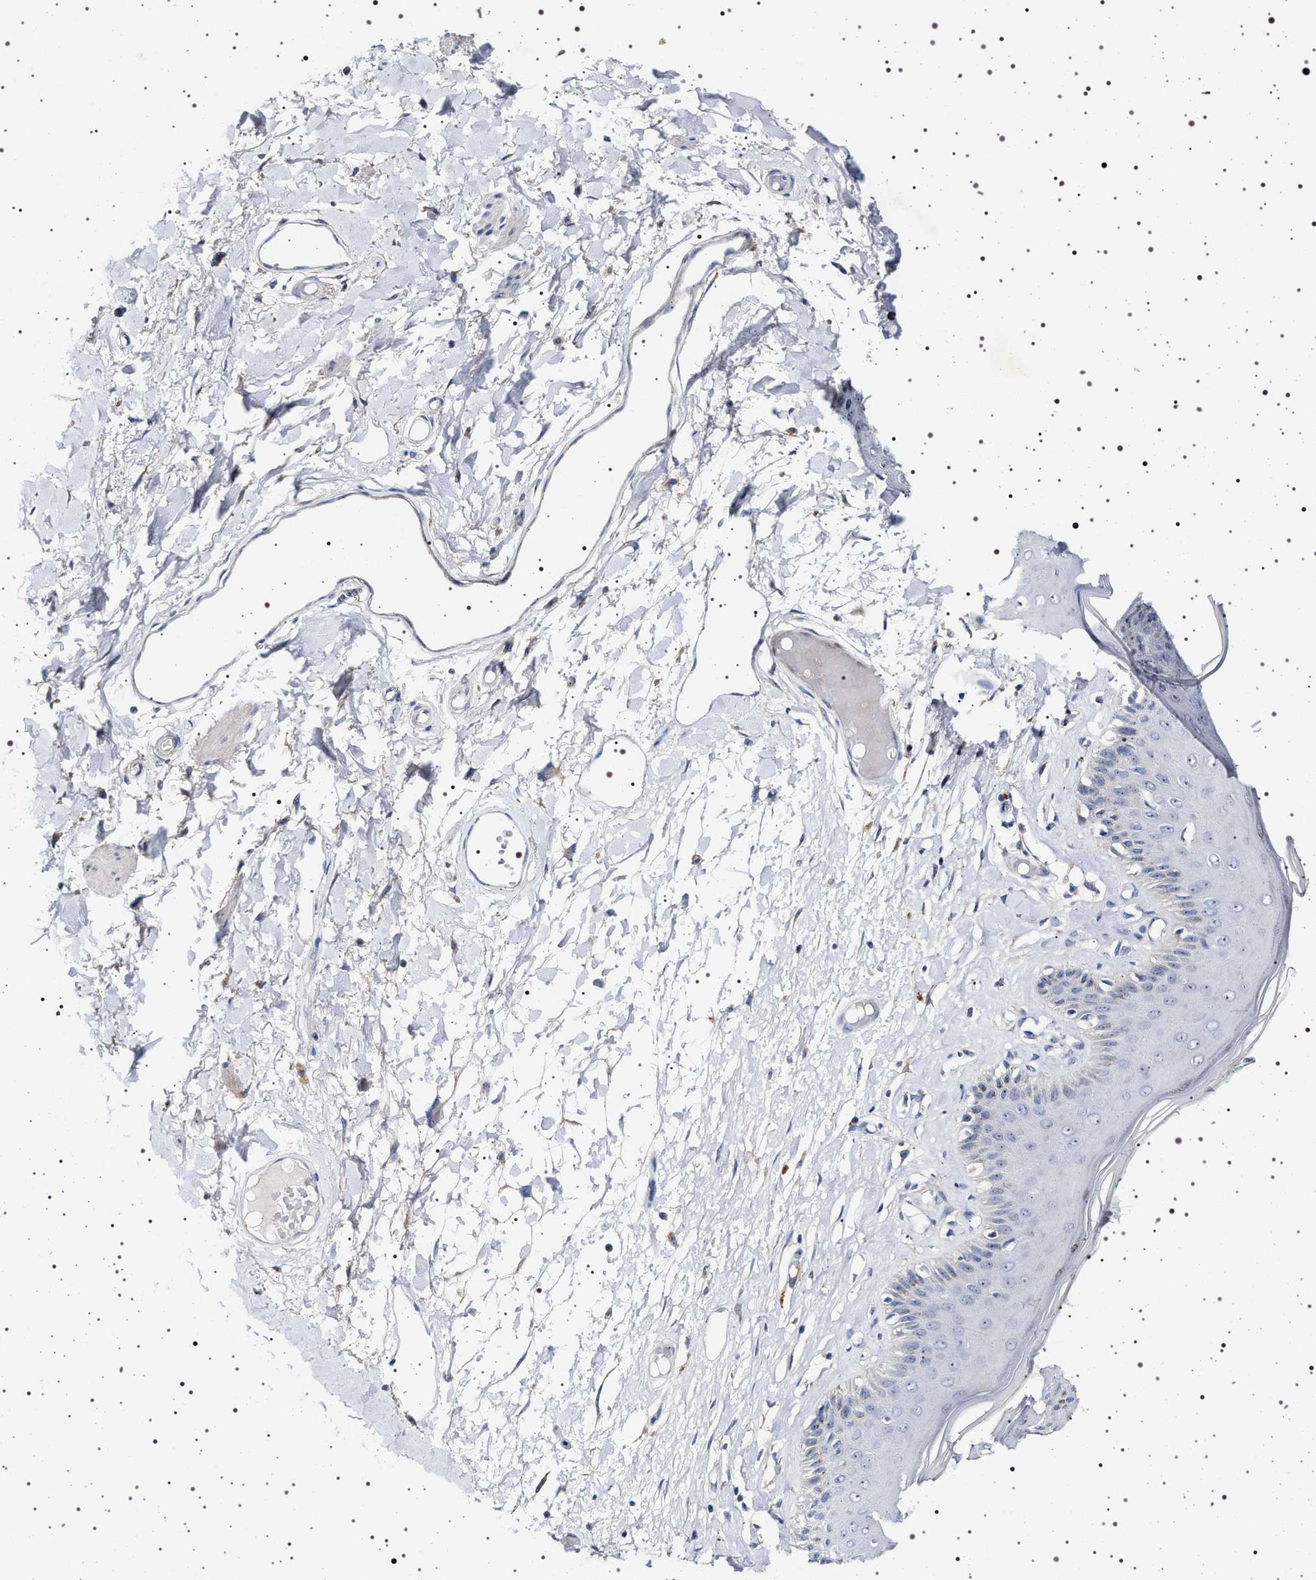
{"staining": {"intensity": "negative", "quantity": "none", "location": "none"}, "tissue": "skin", "cell_type": "Epidermal cells", "image_type": "normal", "snomed": [{"axis": "morphology", "description": "Normal tissue, NOS"}, {"axis": "topography", "description": "Vulva"}], "caption": "A photomicrograph of skin stained for a protein displays no brown staining in epidermal cells. (Stains: DAB (3,3'-diaminobenzidine) immunohistochemistry with hematoxylin counter stain, Microscopy: brightfield microscopy at high magnification).", "gene": "NAALADL2", "patient": {"sex": "female", "age": 73}}